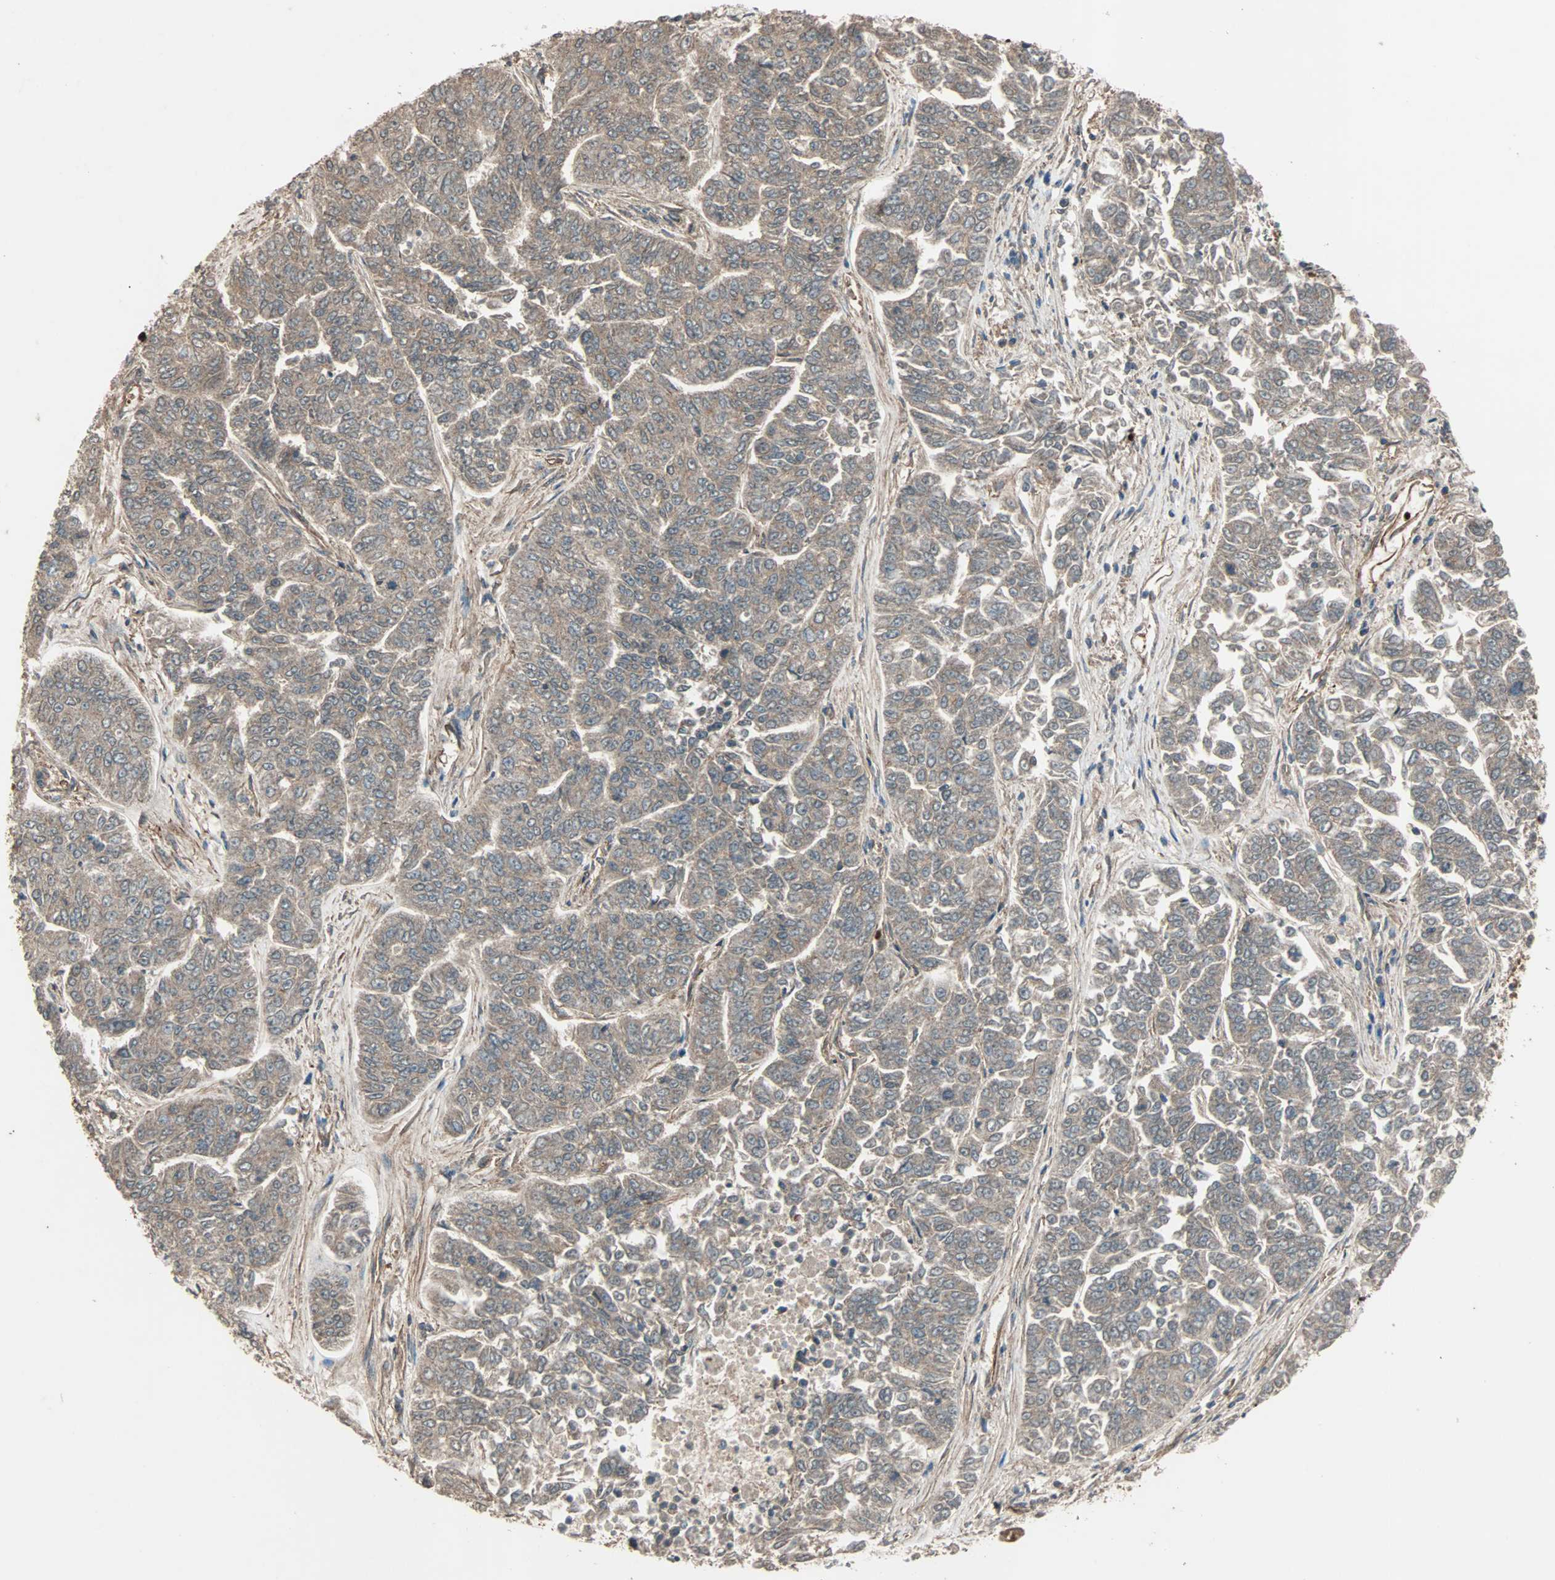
{"staining": {"intensity": "weak", "quantity": ">75%", "location": "cytoplasmic/membranous"}, "tissue": "lung cancer", "cell_type": "Tumor cells", "image_type": "cancer", "snomed": [{"axis": "morphology", "description": "Adenocarcinoma, NOS"}, {"axis": "topography", "description": "Lung"}], "caption": "Lung cancer (adenocarcinoma) was stained to show a protein in brown. There is low levels of weak cytoplasmic/membranous expression in about >75% of tumor cells. Using DAB (brown) and hematoxylin (blue) stains, captured at high magnification using brightfield microscopy.", "gene": "GCK", "patient": {"sex": "male", "age": 84}}